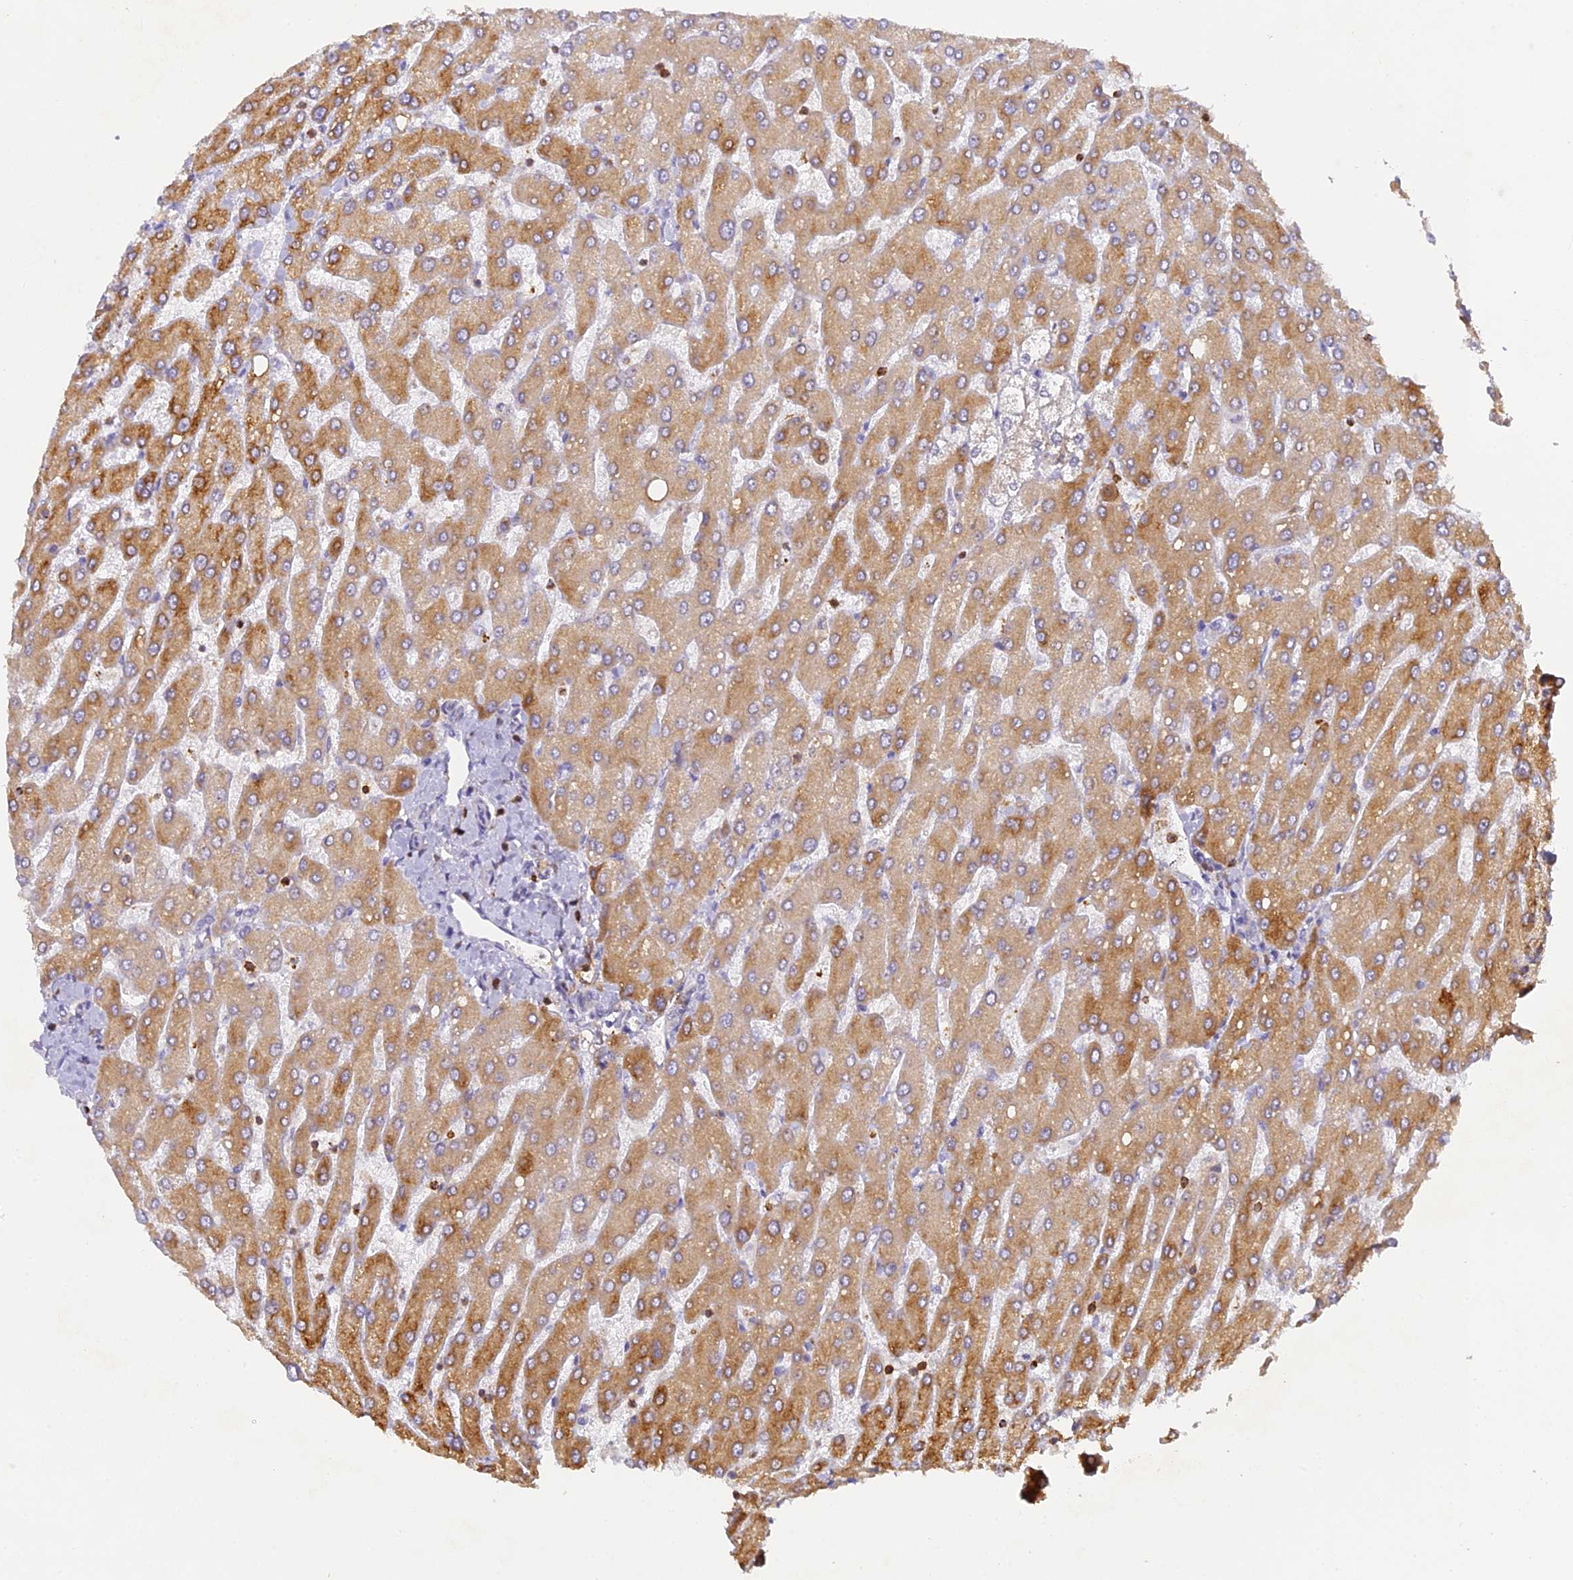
{"staining": {"intensity": "negative", "quantity": "none", "location": "none"}, "tissue": "liver", "cell_type": "Cholangiocytes", "image_type": "normal", "snomed": [{"axis": "morphology", "description": "Normal tissue, NOS"}, {"axis": "topography", "description": "Liver"}], "caption": "The immunohistochemistry (IHC) photomicrograph has no significant expression in cholangiocytes of liver. The staining was performed using DAB to visualize the protein expression in brown, while the nuclei were stained in blue with hematoxylin (Magnification: 20x).", "gene": "FYB1", "patient": {"sex": "male", "age": 55}}